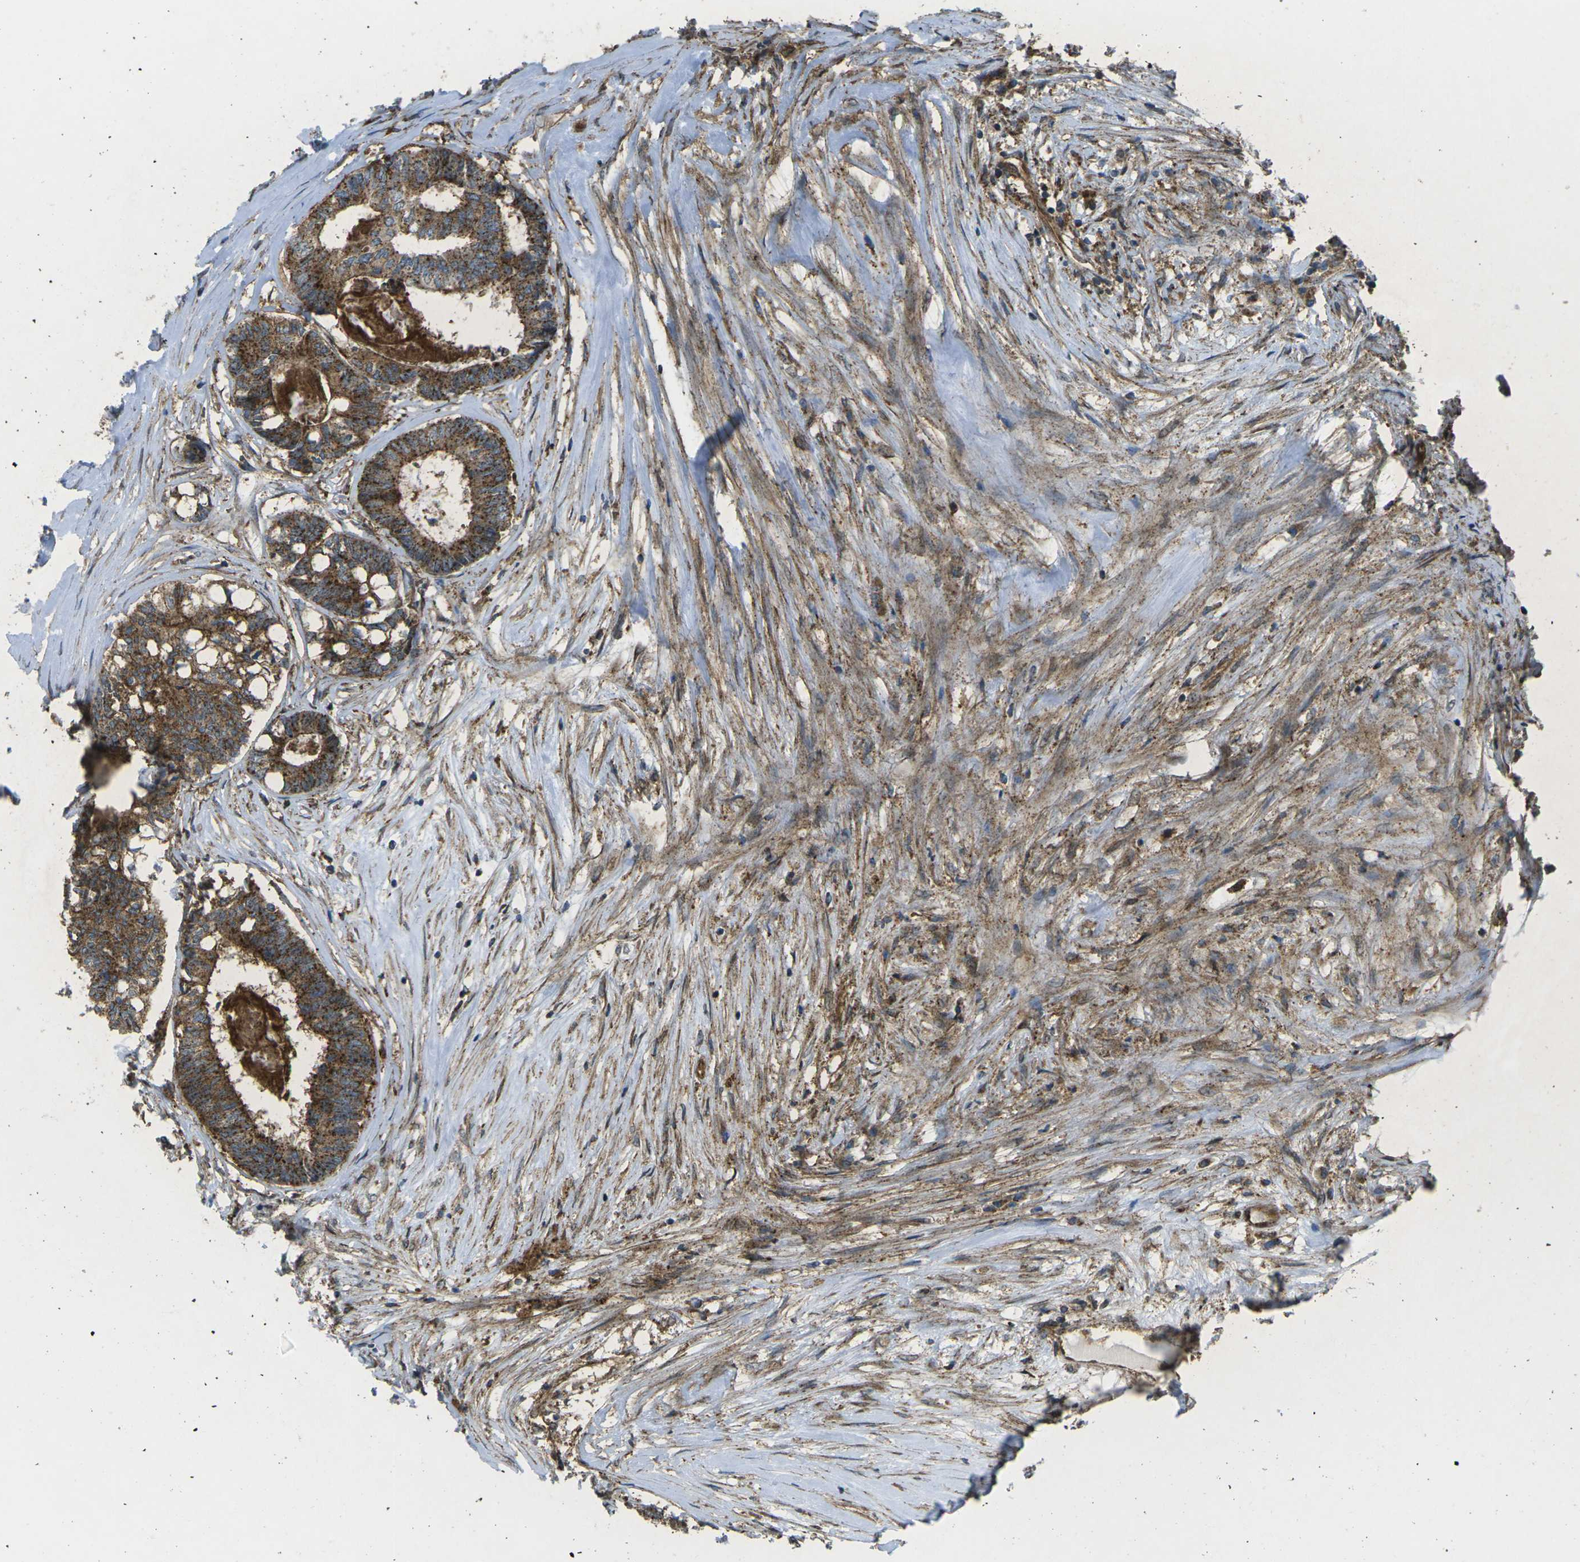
{"staining": {"intensity": "strong", "quantity": ">75%", "location": "cytoplasmic/membranous"}, "tissue": "colorectal cancer", "cell_type": "Tumor cells", "image_type": "cancer", "snomed": [{"axis": "morphology", "description": "Adenocarcinoma, NOS"}, {"axis": "topography", "description": "Rectum"}], "caption": "About >75% of tumor cells in colorectal cancer (adenocarcinoma) reveal strong cytoplasmic/membranous protein positivity as visualized by brown immunohistochemical staining.", "gene": "CHMP3", "patient": {"sex": "male", "age": 63}}